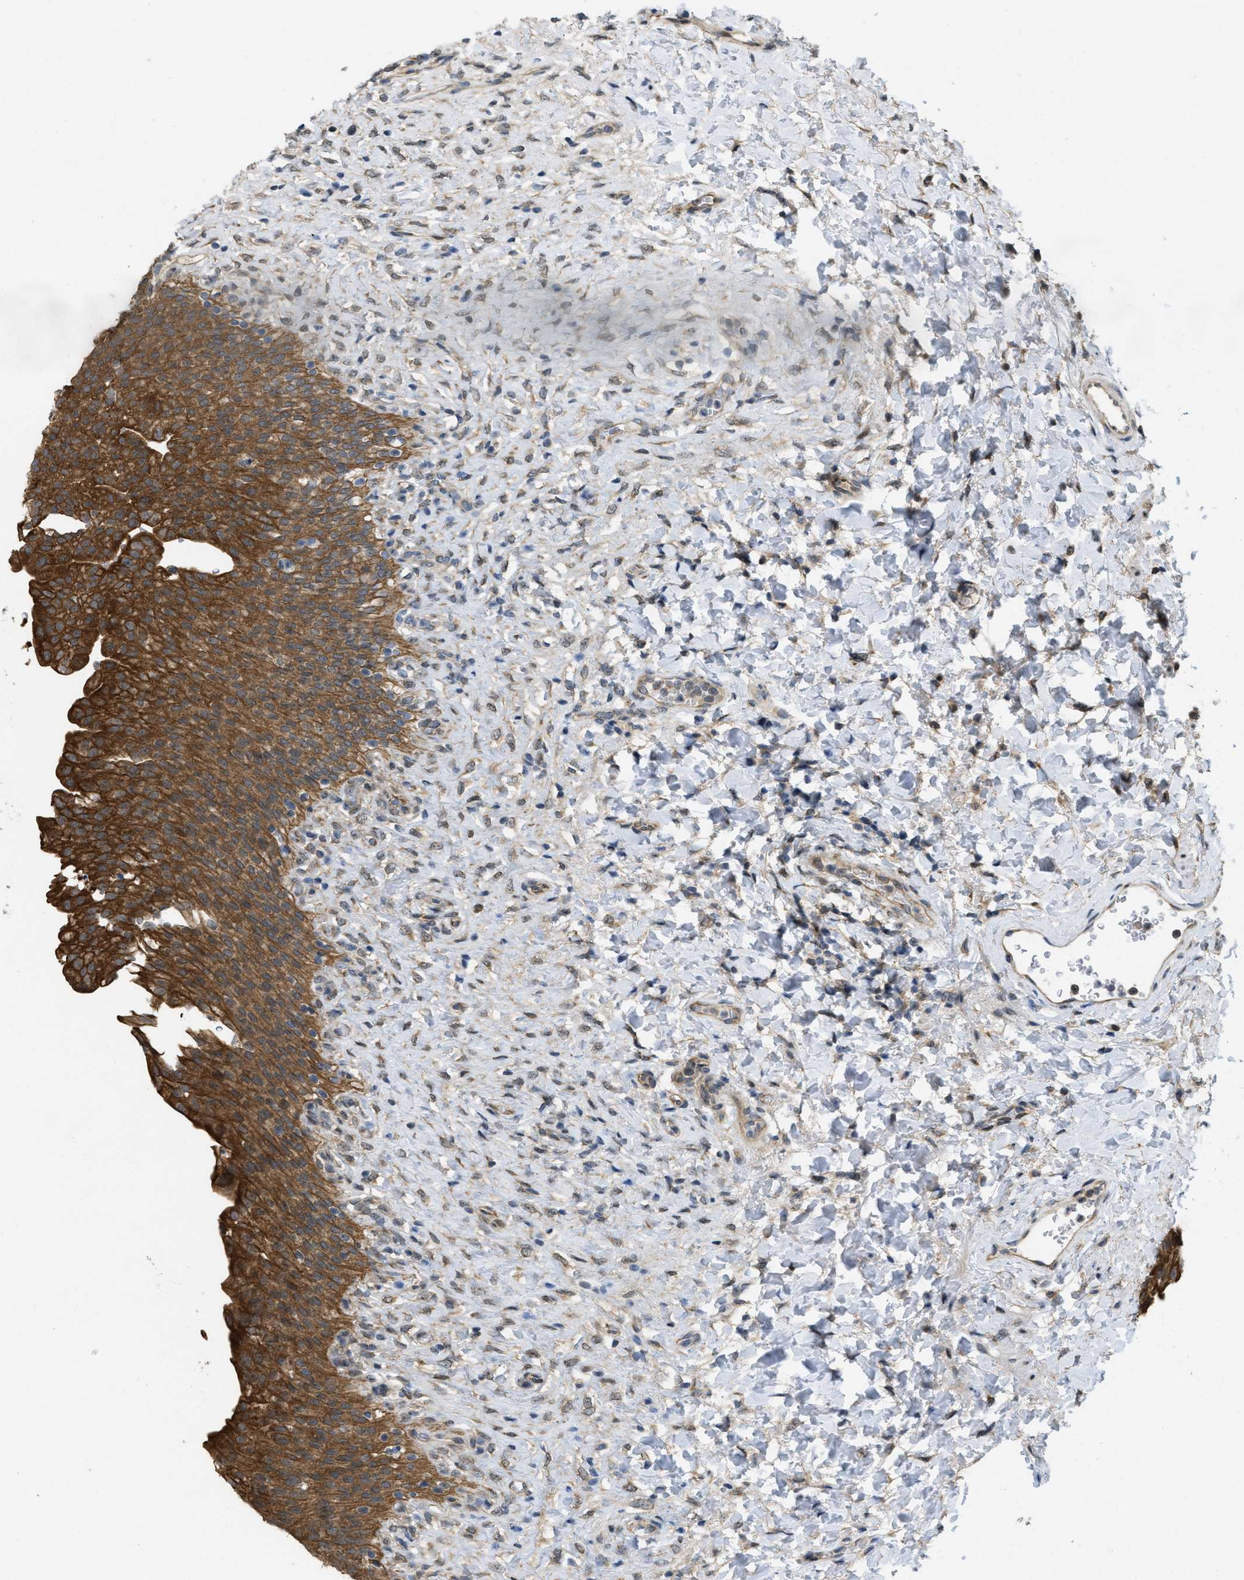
{"staining": {"intensity": "strong", "quantity": ">75%", "location": "cytoplasmic/membranous"}, "tissue": "urinary bladder", "cell_type": "Urothelial cells", "image_type": "normal", "snomed": [{"axis": "morphology", "description": "Urothelial carcinoma, High grade"}, {"axis": "topography", "description": "Urinary bladder"}], "caption": "A high-resolution image shows immunohistochemistry (IHC) staining of unremarkable urinary bladder, which exhibits strong cytoplasmic/membranous staining in about >75% of urothelial cells.", "gene": "IFNLR1", "patient": {"sex": "male", "age": 46}}